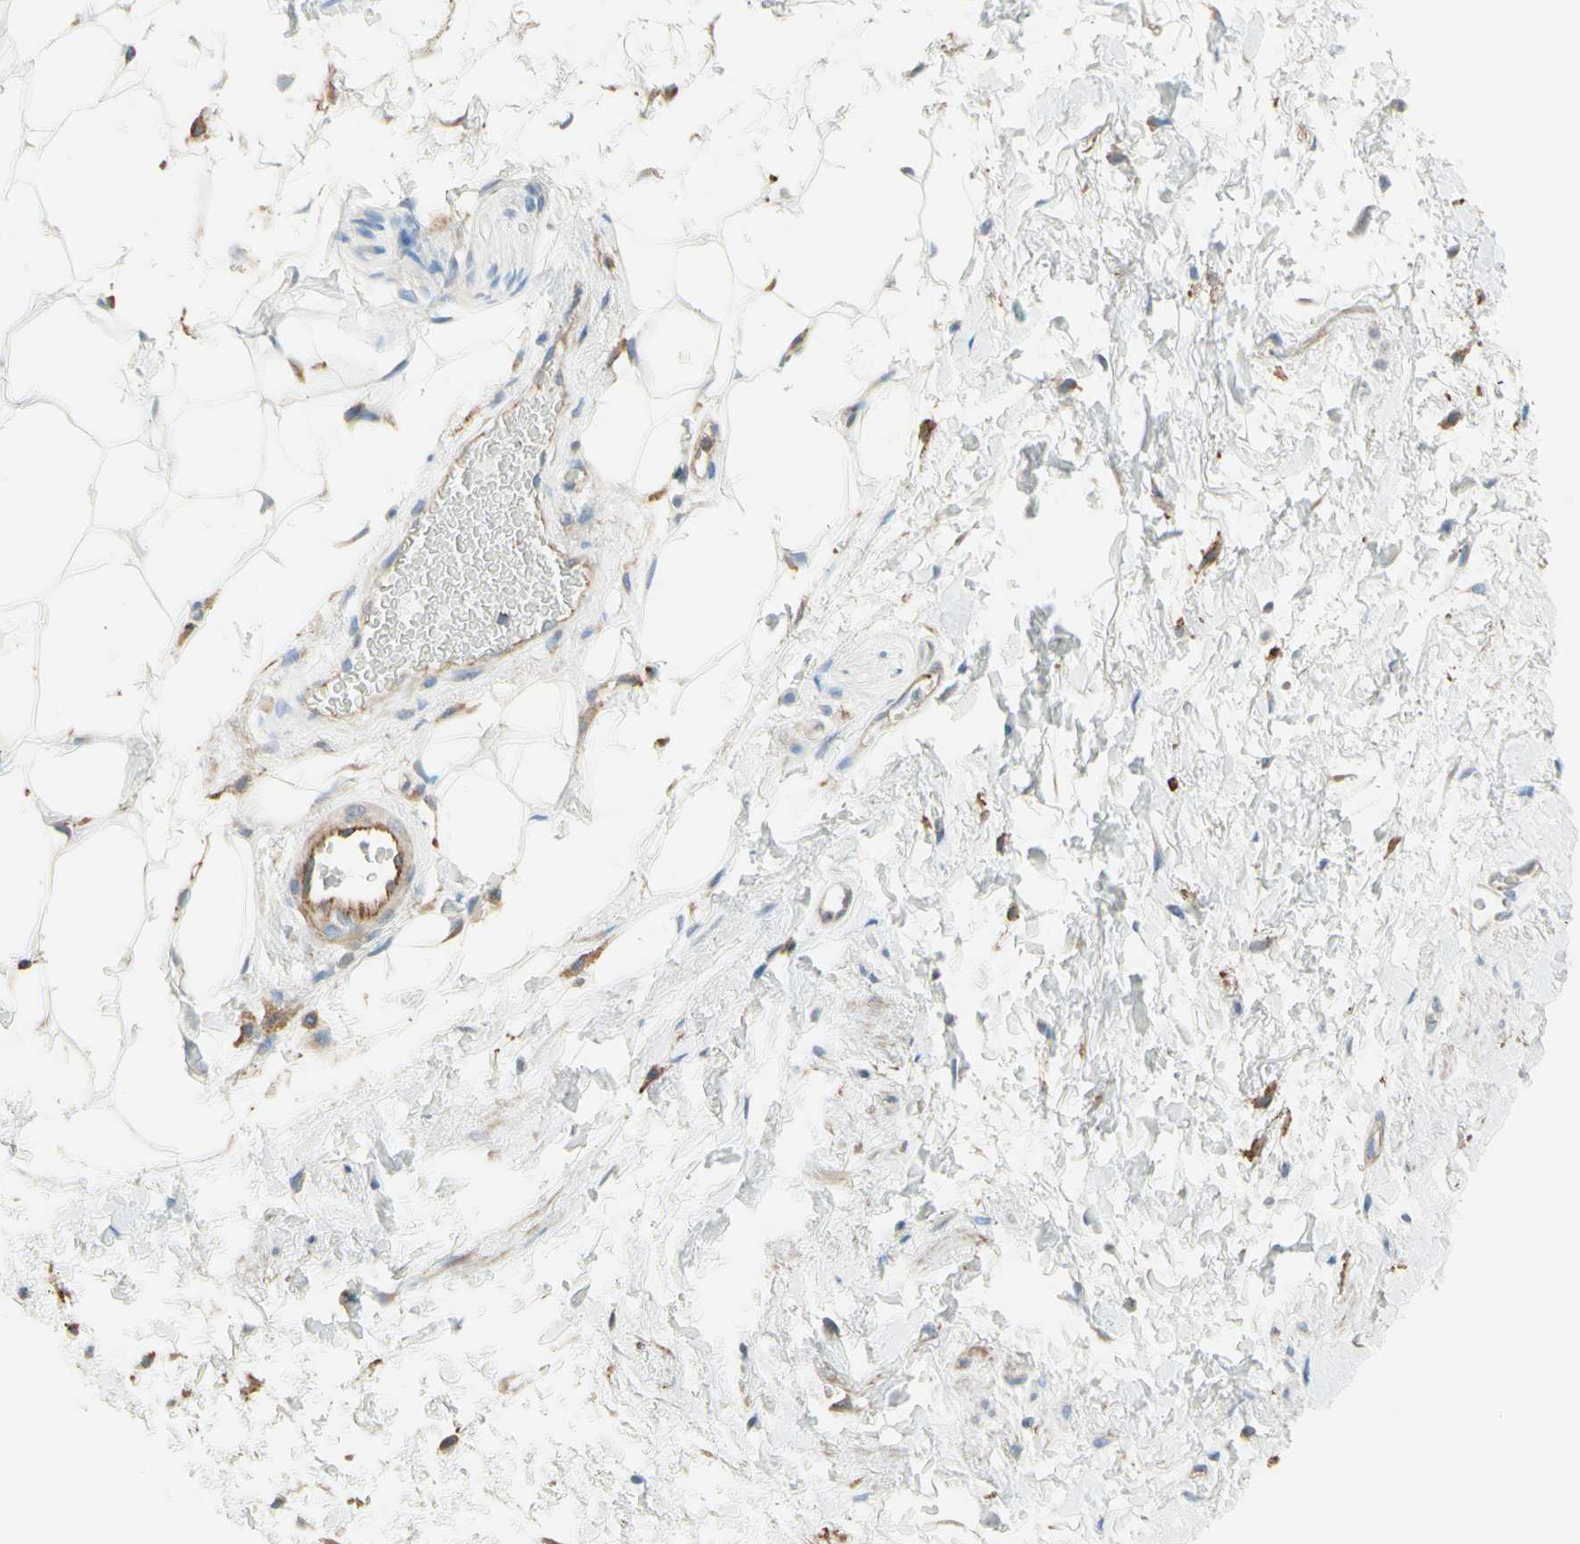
{"staining": {"intensity": "negative", "quantity": "none", "location": "none"}, "tissue": "adipose tissue", "cell_type": "Adipocytes", "image_type": "normal", "snomed": [{"axis": "morphology", "description": "Normal tissue, NOS"}, {"axis": "topography", "description": "Soft tissue"}, {"axis": "topography", "description": "Peripheral nerve tissue"}], "caption": "Adipocytes are negative for protein expression in unremarkable human adipose tissue. (Brightfield microscopy of DAB IHC at high magnification).", "gene": "SEMA4C", "patient": {"sex": "female", "age": 71}}